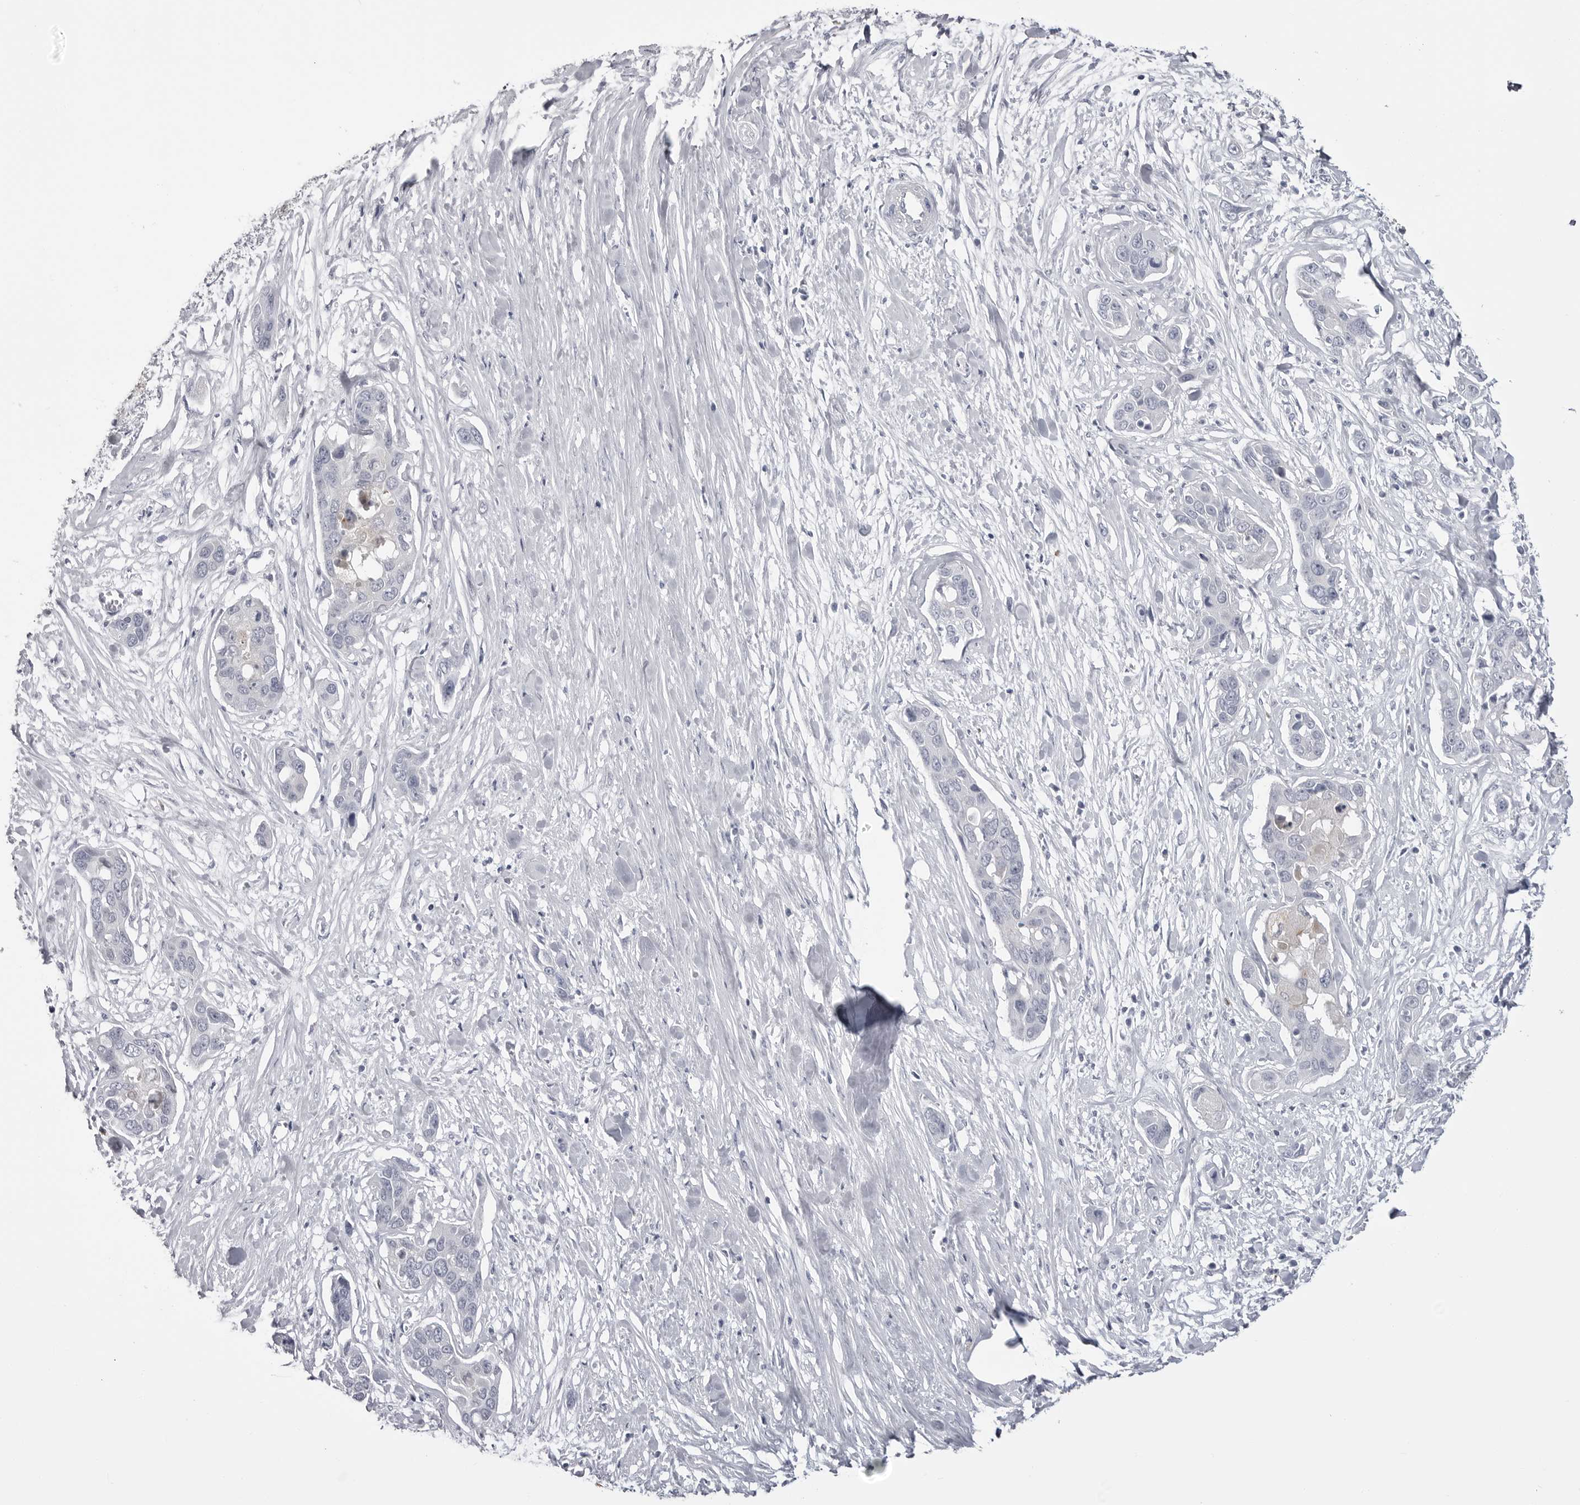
{"staining": {"intensity": "negative", "quantity": "none", "location": "none"}, "tissue": "pancreatic cancer", "cell_type": "Tumor cells", "image_type": "cancer", "snomed": [{"axis": "morphology", "description": "Adenocarcinoma, NOS"}, {"axis": "topography", "description": "Pancreas"}], "caption": "Protein analysis of pancreatic adenocarcinoma shows no significant expression in tumor cells.", "gene": "STAP2", "patient": {"sex": "female", "age": 60}}